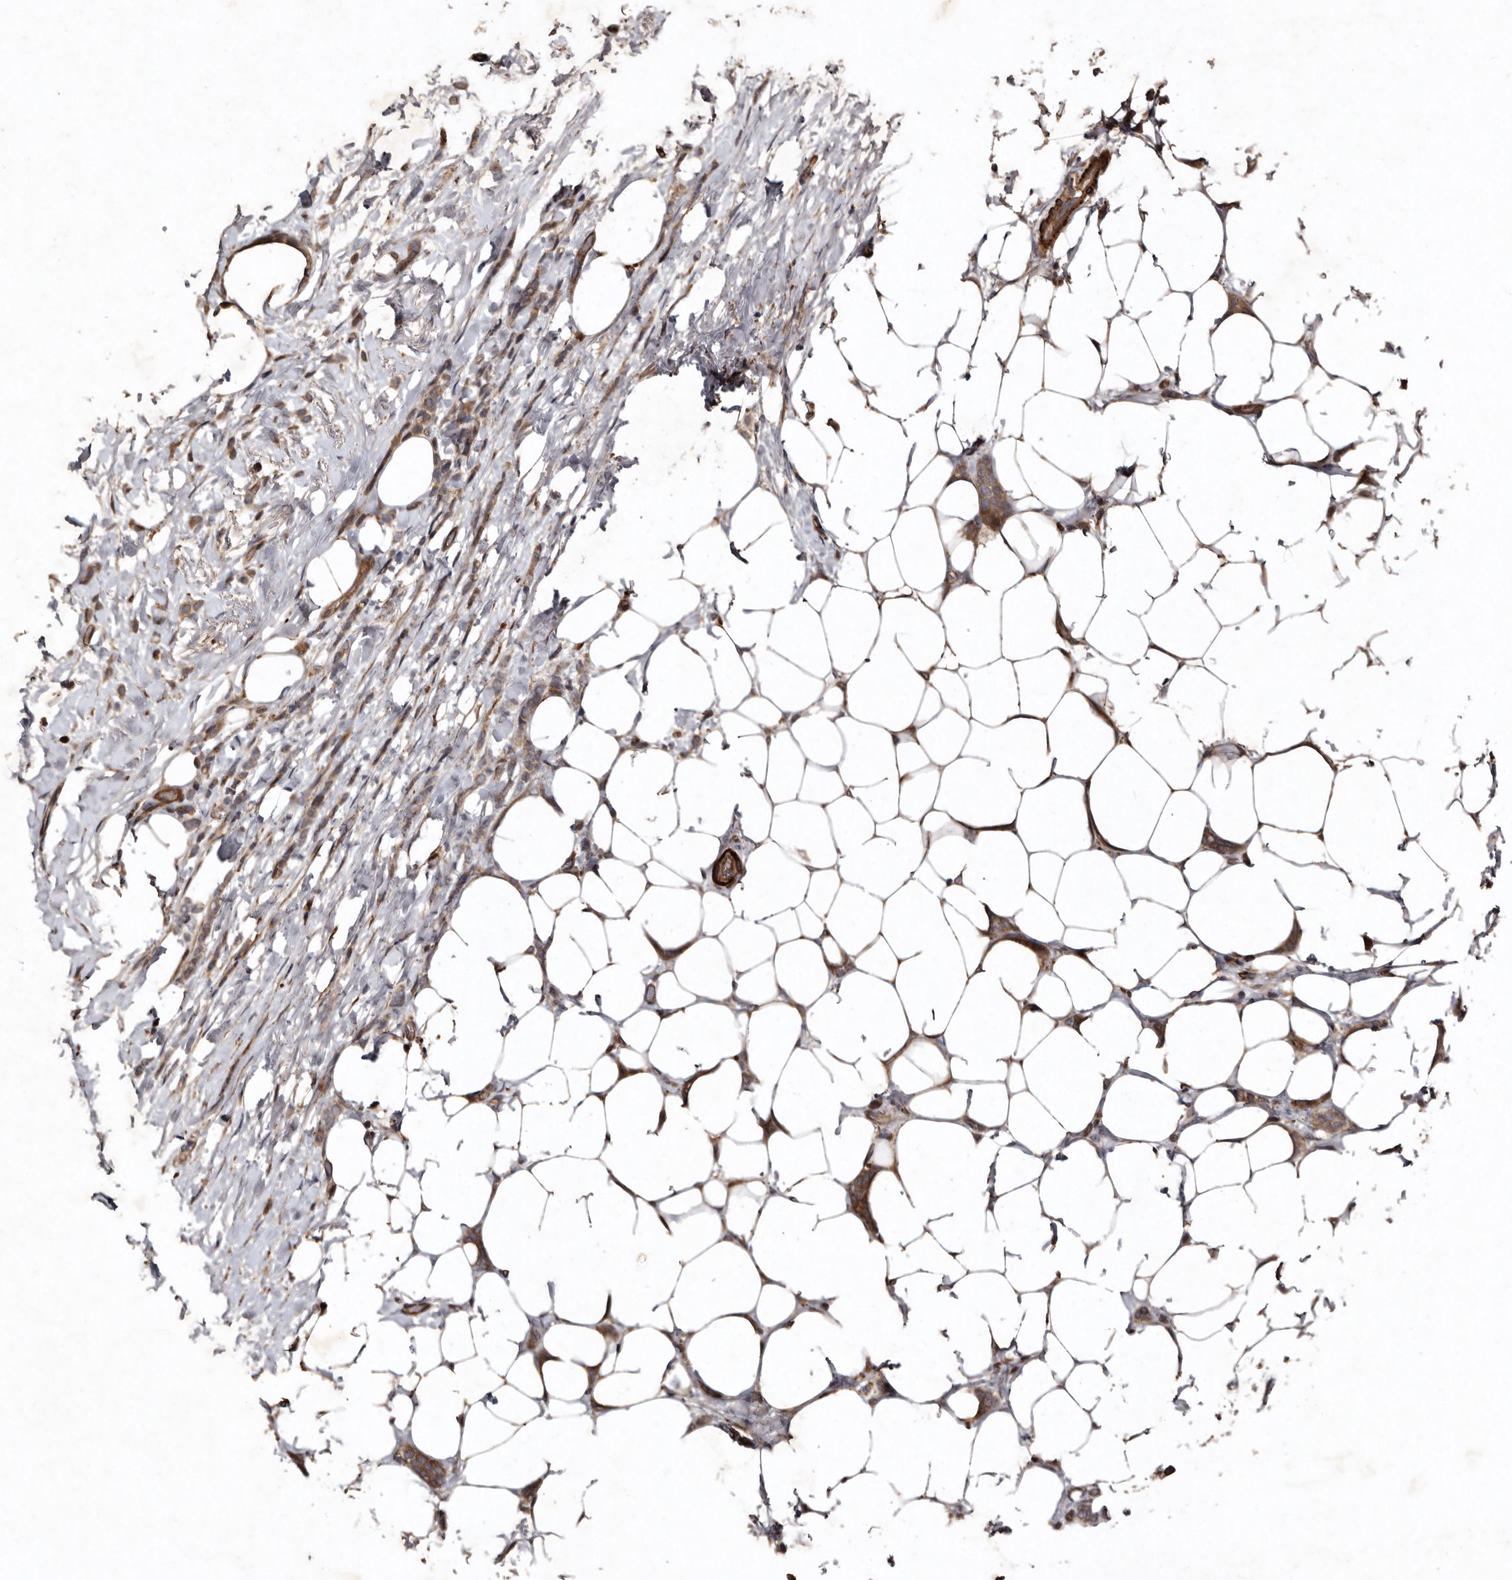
{"staining": {"intensity": "moderate", "quantity": ">75%", "location": "cytoplasmic/membranous"}, "tissue": "breast cancer", "cell_type": "Tumor cells", "image_type": "cancer", "snomed": [{"axis": "morphology", "description": "Lobular carcinoma"}, {"axis": "topography", "description": "Breast"}], "caption": "Immunohistochemical staining of human breast cancer demonstrates medium levels of moderate cytoplasmic/membranous expression in about >75% of tumor cells.", "gene": "PRKD3", "patient": {"sex": "female", "age": 50}}